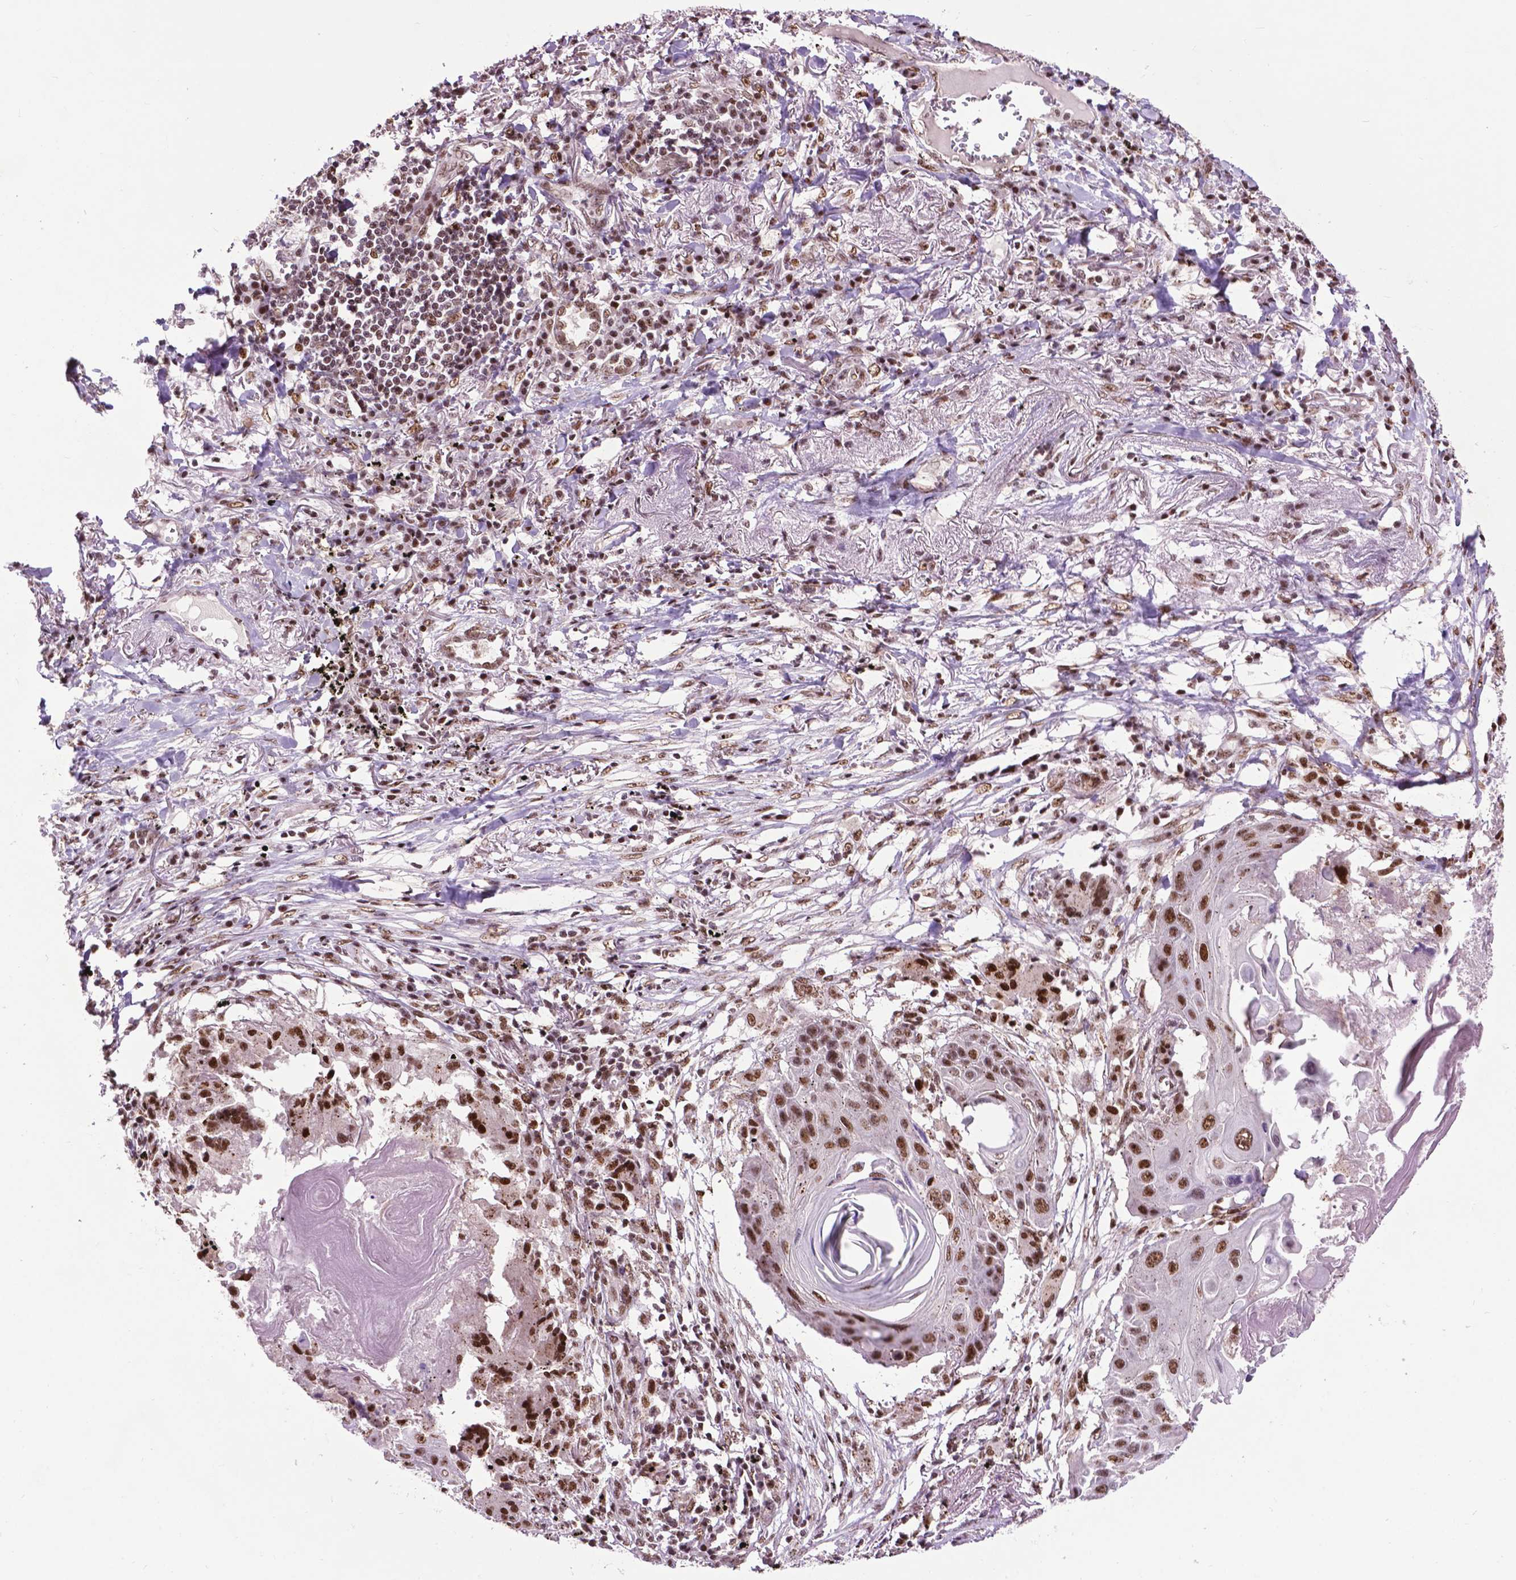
{"staining": {"intensity": "strong", "quantity": ">75%", "location": "nuclear"}, "tissue": "lung cancer", "cell_type": "Tumor cells", "image_type": "cancer", "snomed": [{"axis": "morphology", "description": "Squamous cell carcinoma, NOS"}, {"axis": "topography", "description": "Lung"}], "caption": "Protein expression analysis of human lung cancer (squamous cell carcinoma) reveals strong nuclear staining in about >75% of tumor cells. The protein of interest is shown in brown color, while the nuclei are stained blue.", "gene": "EAF1", "patient": {"sex": "male", "age": 78}}